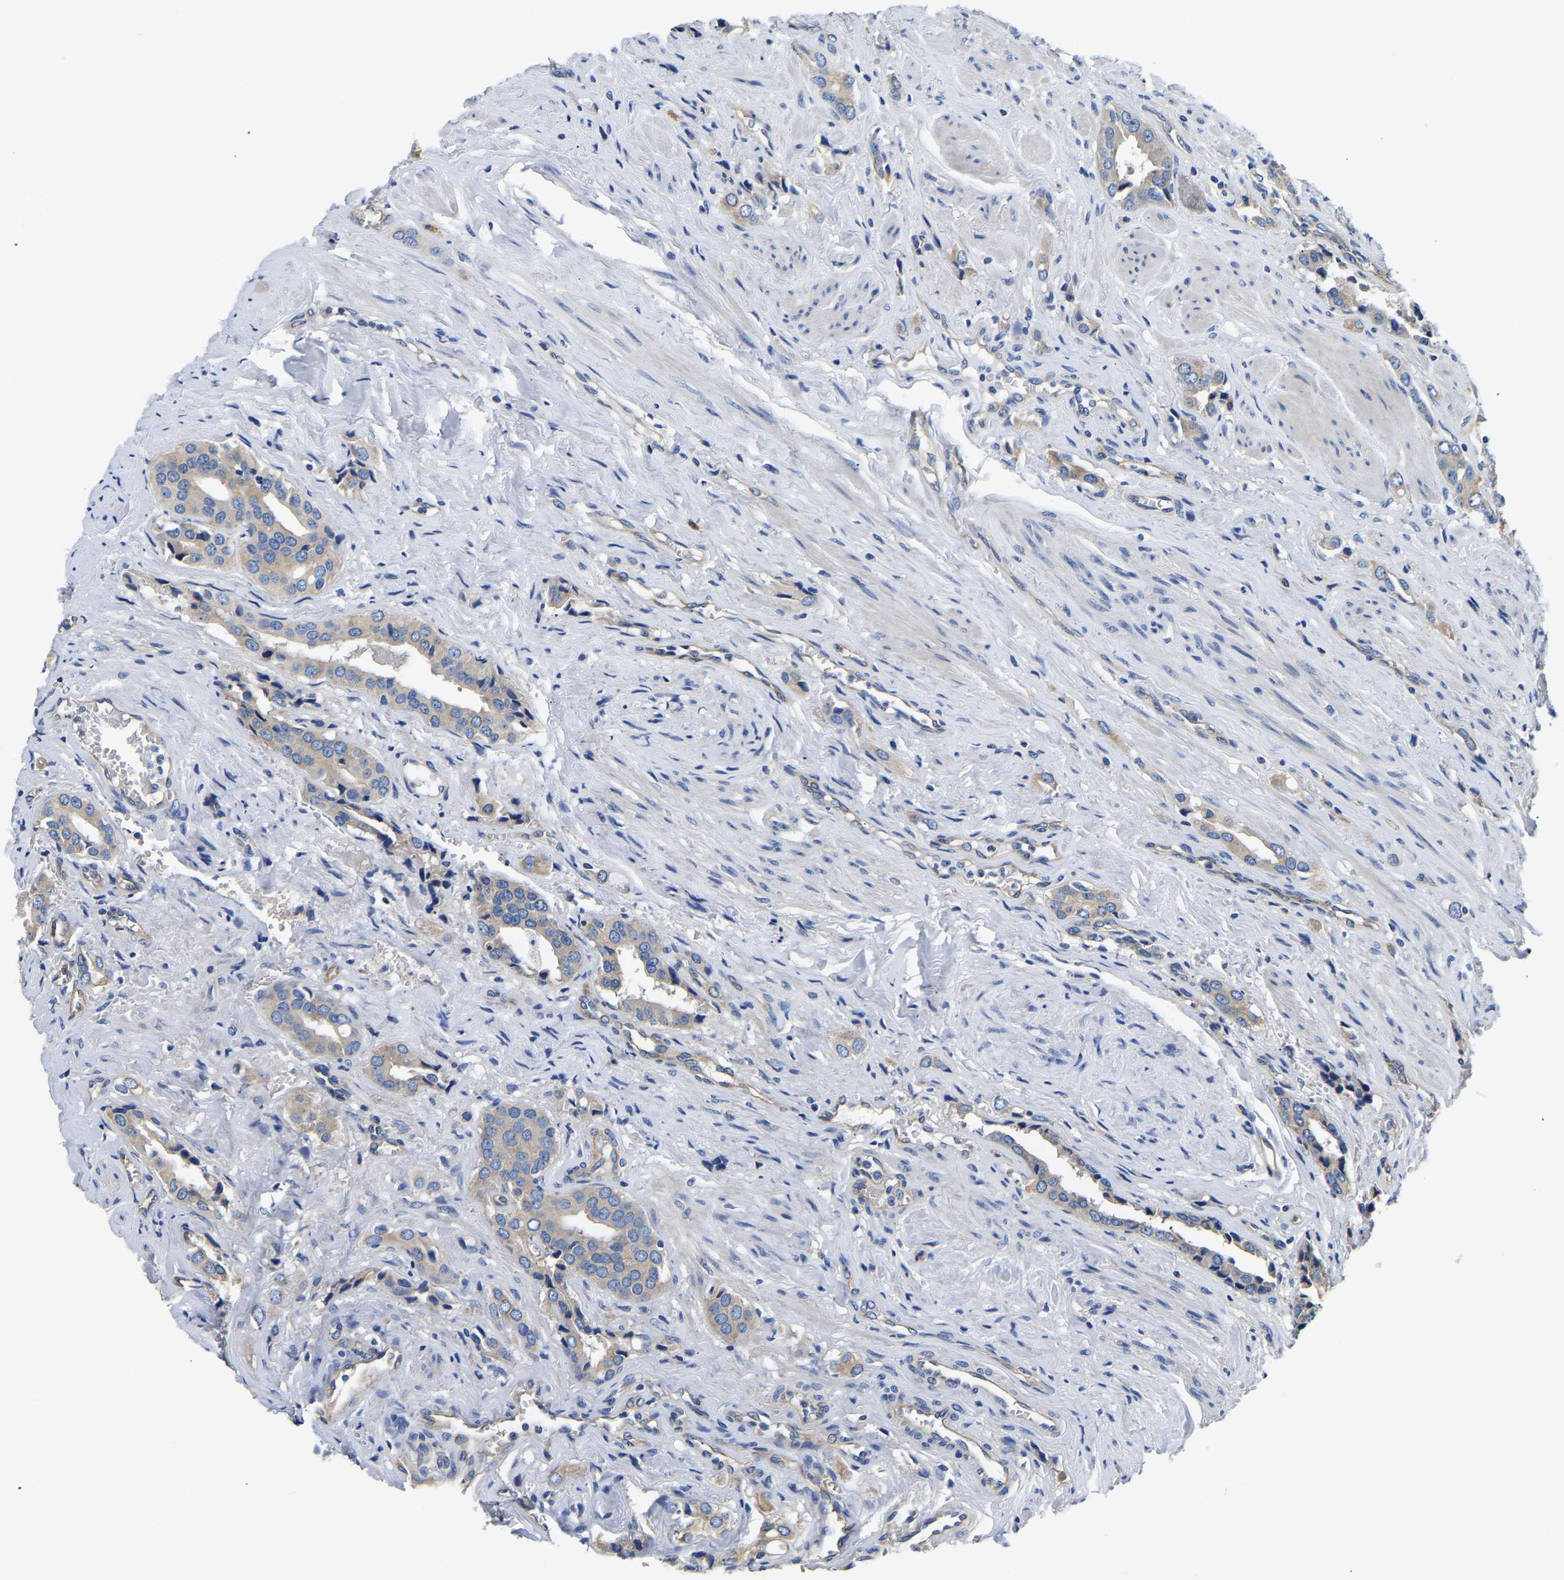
{"staining": {"intensity": "moderate", "quantity": ">75%", "location": "cytoplasmic/membranous"}, "tissue": "prostate cancer", "cell_type": "Tumor cells", "image_type": "cancer", "snomed": [{"axis": "morphology", "description": "Adenocarcinoma, High grade"}, {"axis": "topography", "description": "Prostate"}], "caption": "Human prostate high-grade adenocarcinoma stained with a brown dye reveals moderate cytoplasmic/membranous positive positivity in about >75% of tumor cells.", "gene": "CSDE1", "patient": {"sex": "male", "age": 52}}